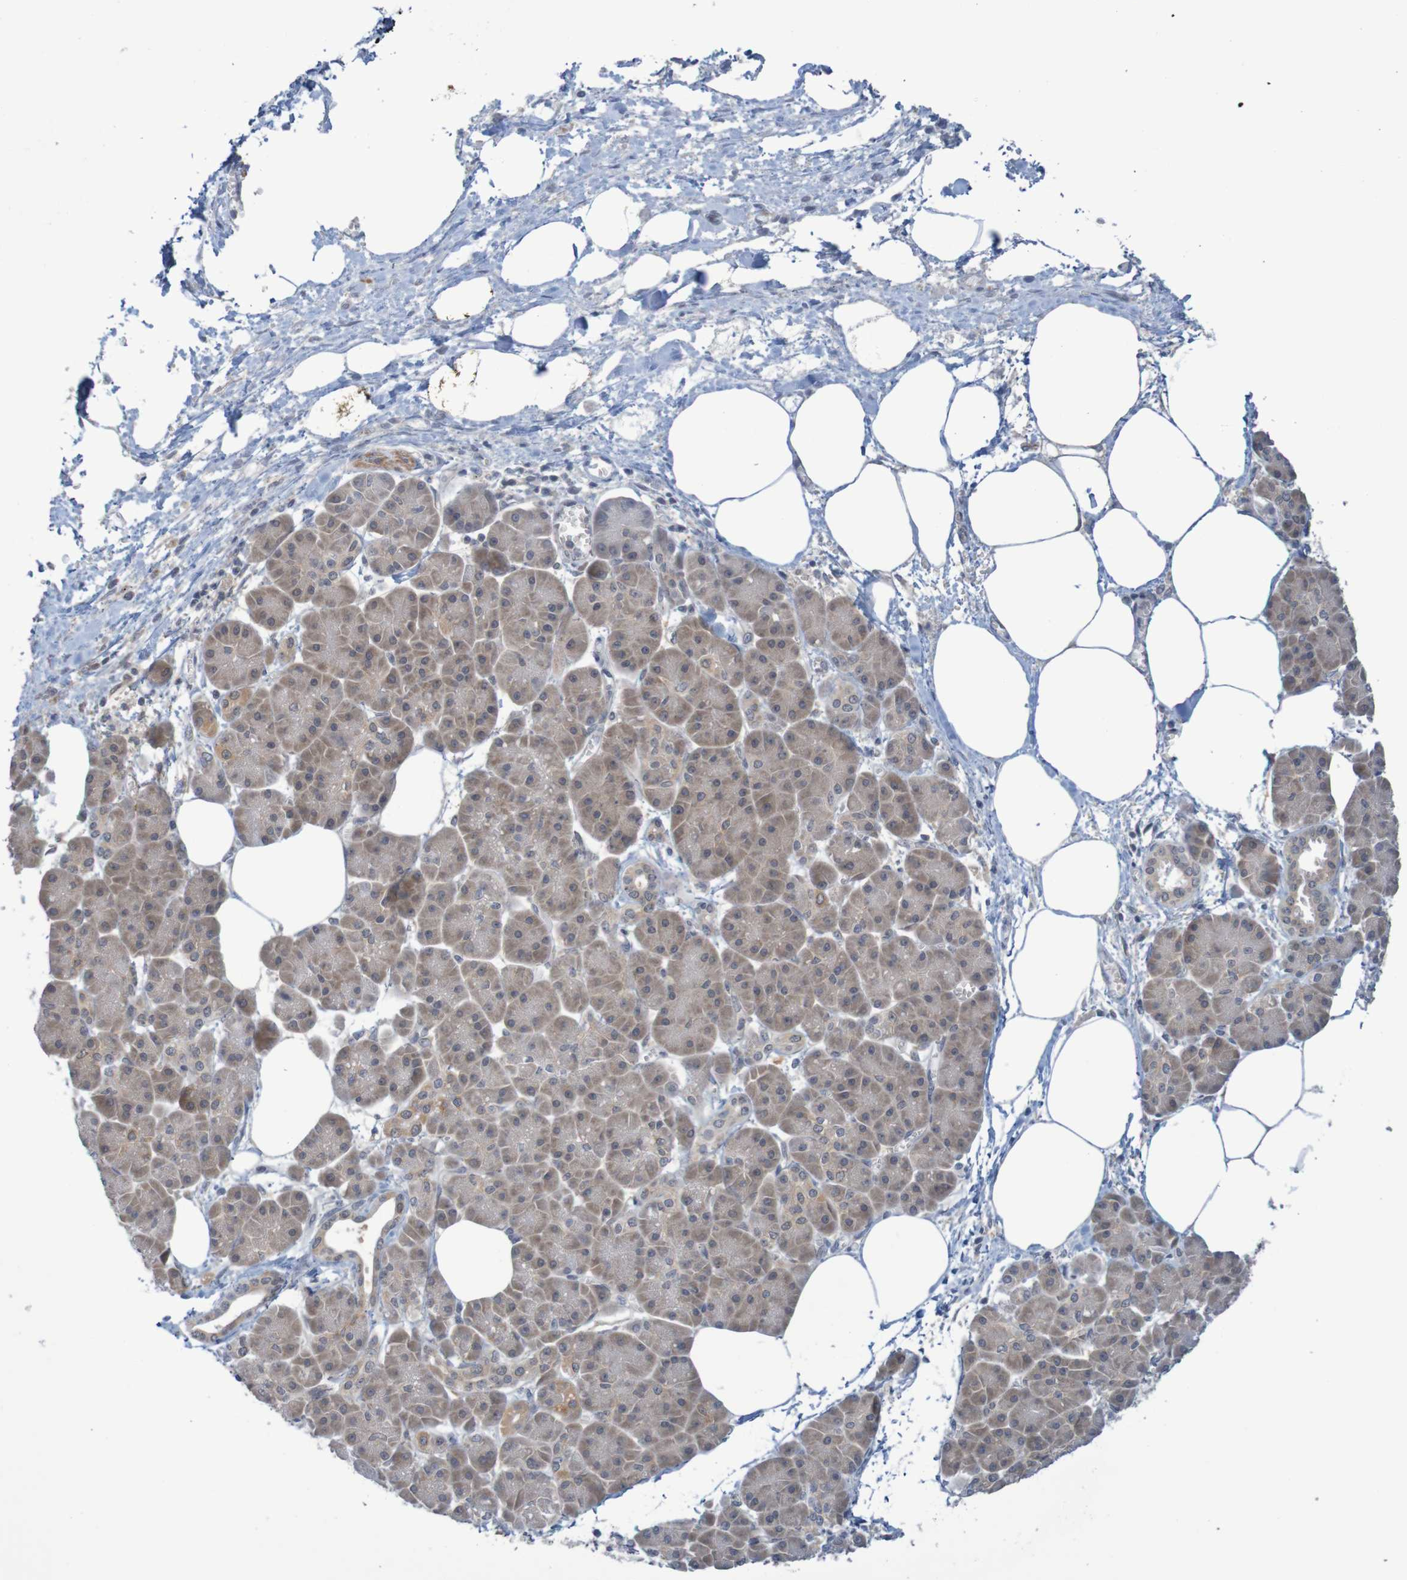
{"staining": {"intensity": "weak", "quantity": "<25%", "location": "cytoplasmic/membranous"}, "tissue": "pancreatic cancer", "cell_type": "Tumor cells", "image_type": "cancer", "snomed": [{"axis": "morphology", "description": "Adenocarcinoma, NOS"}, {"axis": "topography", "description": "Pancreas"}], "caption": "Protein analysis of pancreatic adenocarcinoma shows no significant positivity in tumor cells.", "gene": "ANKK1", "patient": {"sex": "female", "age": 70}}